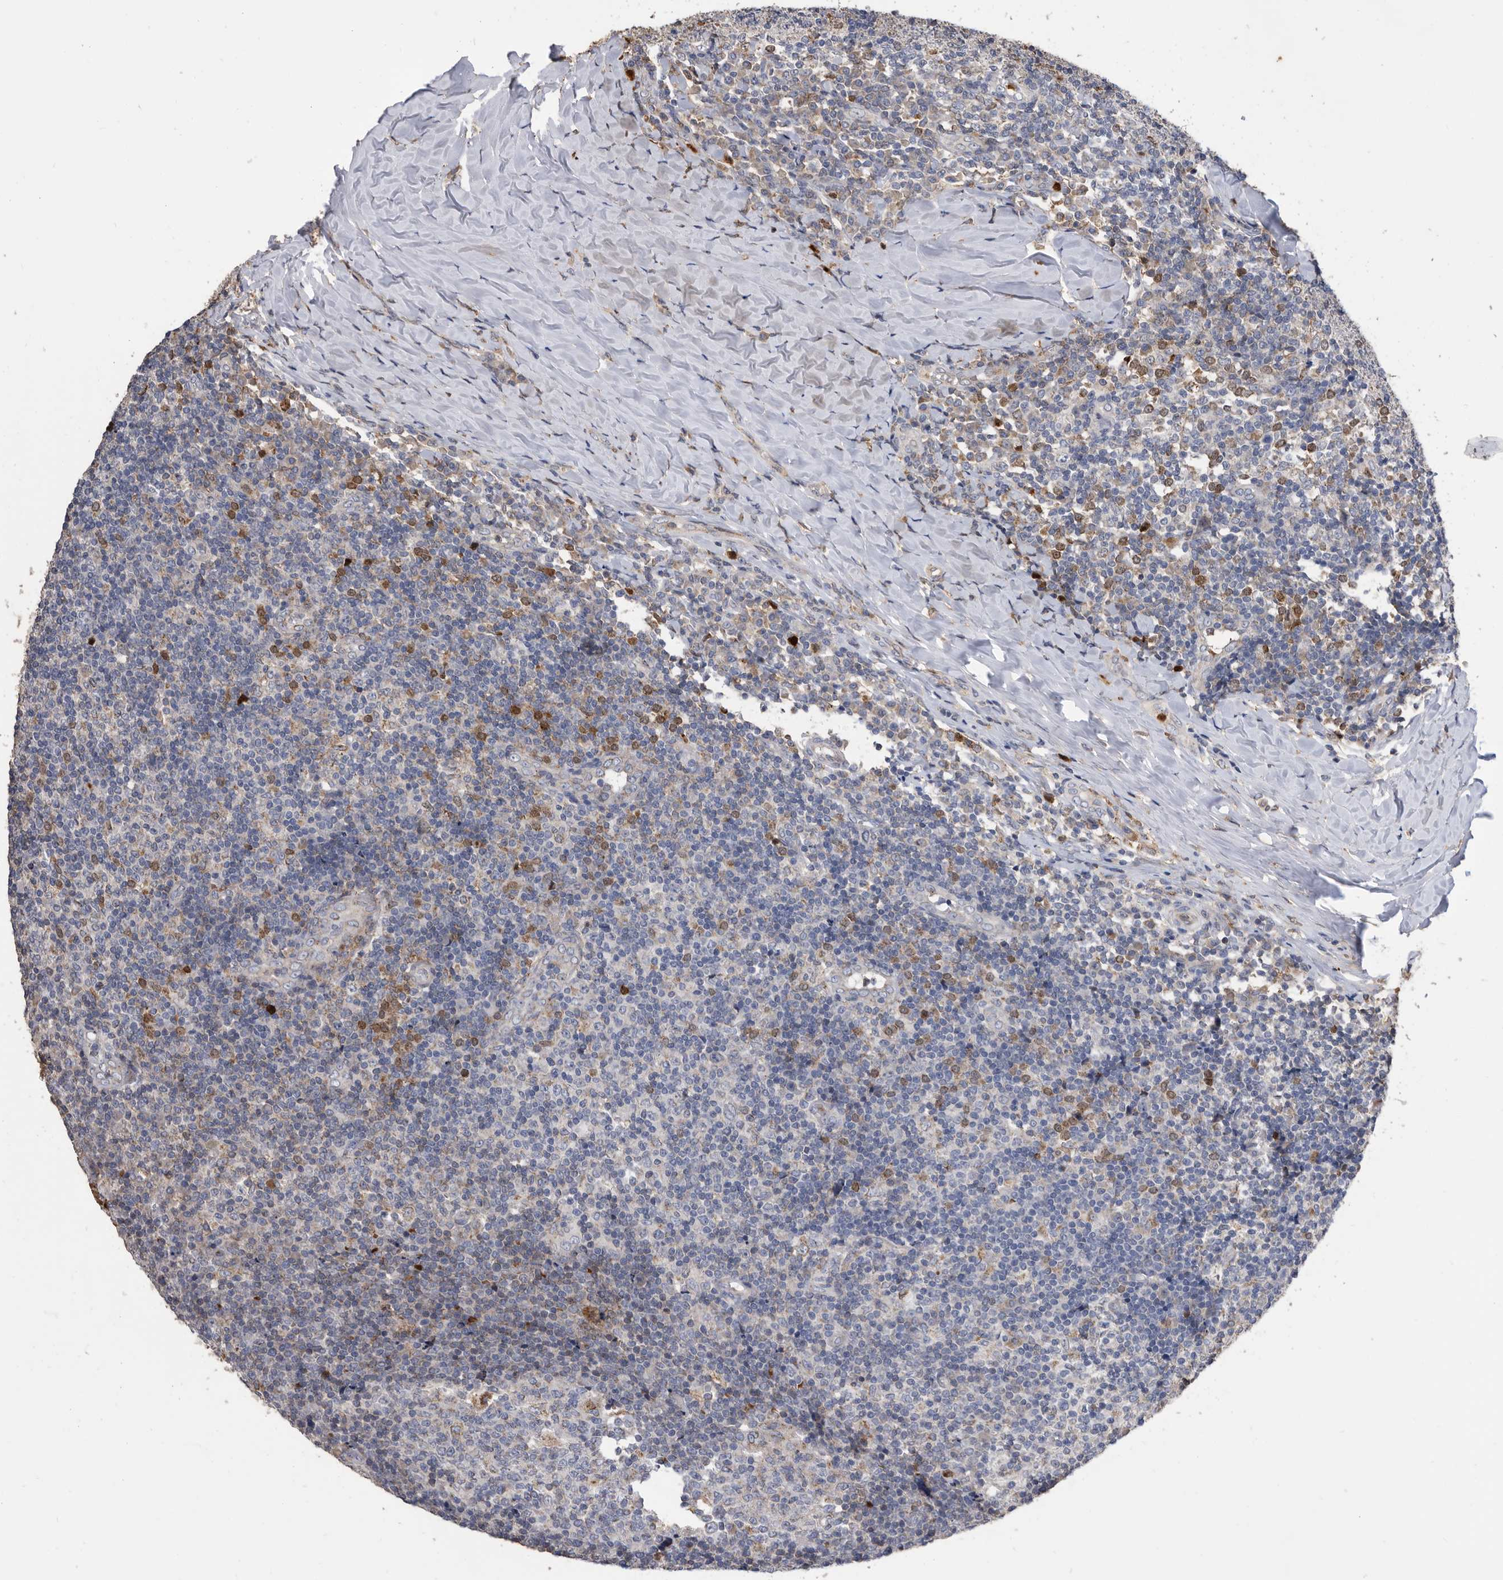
{"staining": {"intensity": "negative", "quantity": "none", "location": "none"}, "tissue": "tonsil", "cell_type": "Germinal center cells", "image_type": "normal", "snomed": [{"axis": "morphology", "description": "Normal tissue, NOS"}, {"axis": "topography", "description": "Tonsil"}], "caption": "Immunohistochemistry of normal tonsil reveals no staining in germinal center cells.", "gene": "CRISPLD2", "patient": {"sex": "female", "age": 19}}